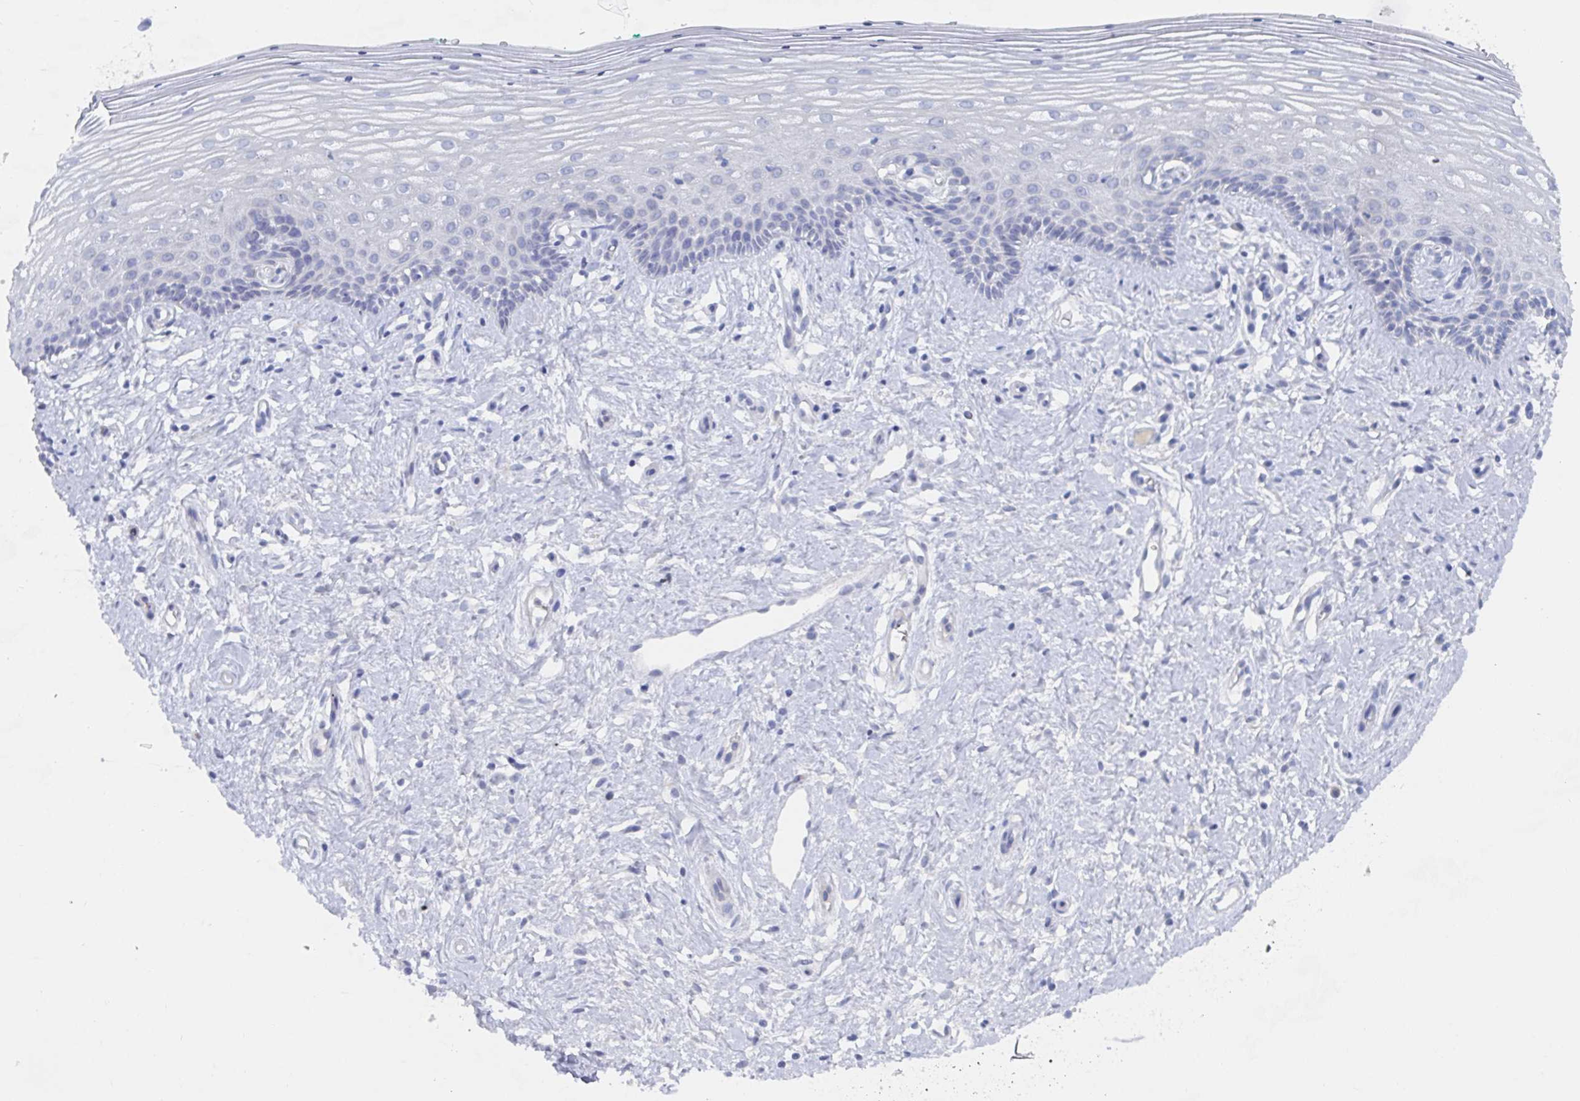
{"staining": {"intensity": "negative", "quantity": "none", "location": "none"}, "tissue": "vagina", "cell_type": "Squamous epithelial cells", "image_type": "normal", "snomed": [{"axis": "morphology", "description": "Normal tissue, NOS"}, {"axis": "topography", "description": "Vagina"}], "caption": "Protein analysis of benign vagina reveals no significant staining in squamous epithelial cells.", "gene": "ZNF100", "patient": {"sex": "female", "age": 42}}